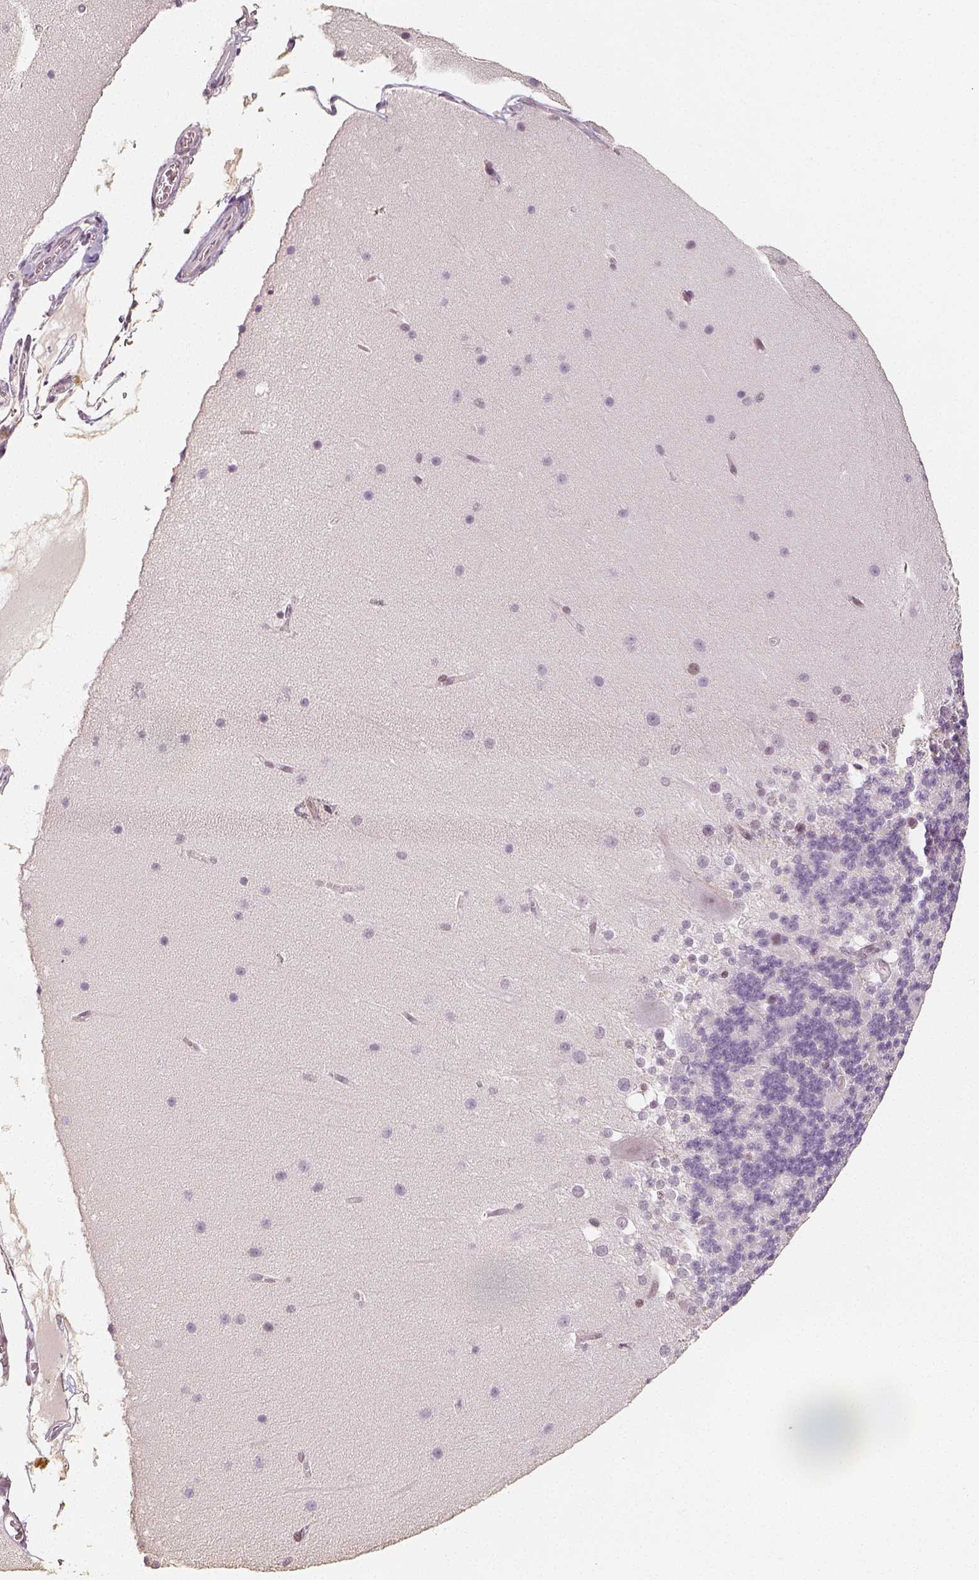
{"staining": {"intensity": "negative", "quantity": "none", "location": "none"}, "tissue": "cerebellum", "cell_type": "Cells in granular layer", "image_type": "normal", "snomed": [{"axis": "morphology", "description": "Normal tissue, NOS"}, {"axis": "topography", "description": "Cerebellum"}], "caption": "Cells in granular layer are negative for protein expression in unremarkable human cerebellum. (Brightfield microscopy of DAB (3,3'-diaminobenzidine) immunohistochemistry at high magnification).", "gene": "HDAC1", "patient": {"sex": "female", "age": 19}}